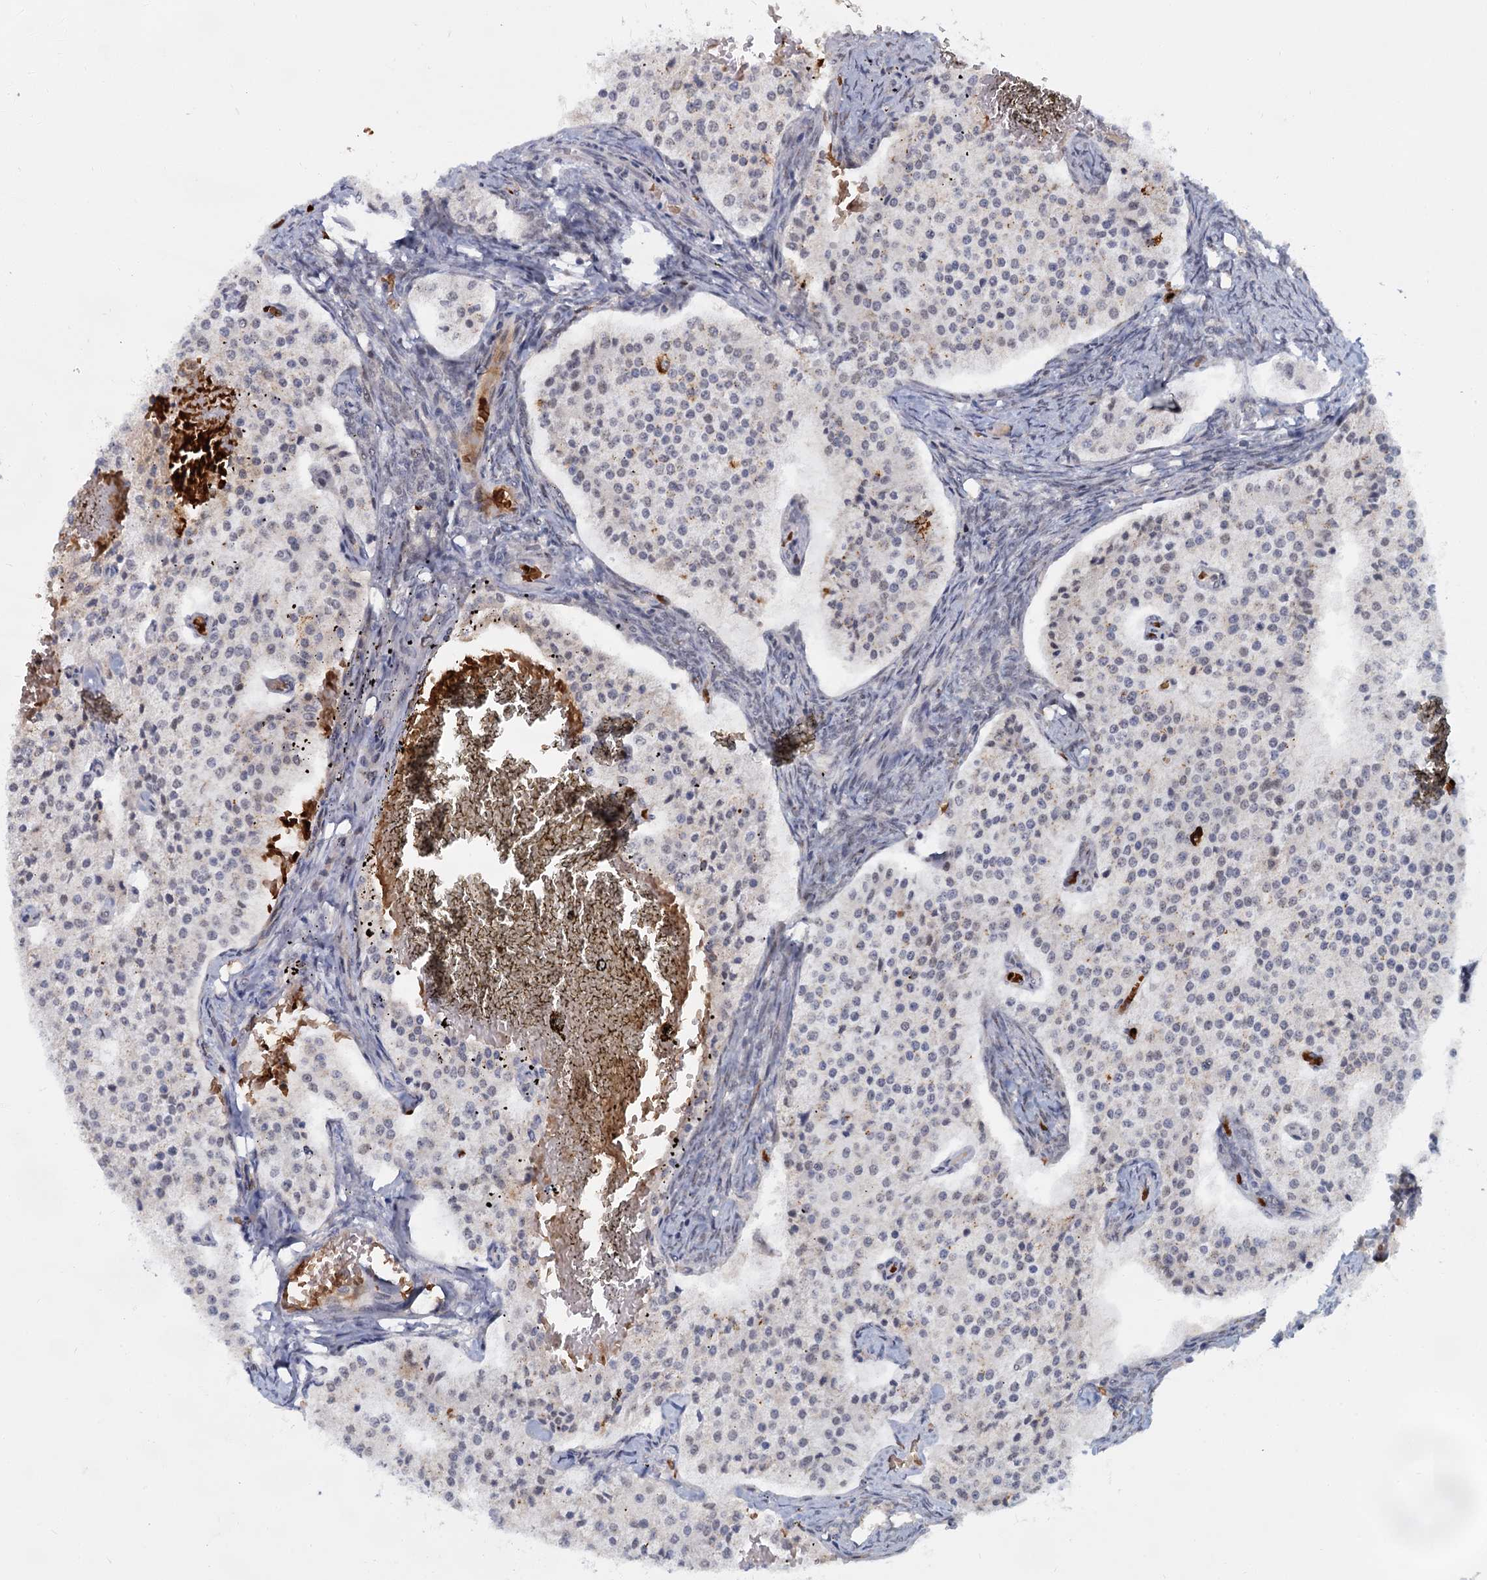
{"staining": {"intensity": "negative", "quantity": "none", "location": "none"}, "tissue": "carcinoid", "cell_type": "Tumor cells", "image_type": "cancer", "snomed": [{"axis": "morphology", "description": "Carcinoid, malignant, NOS"}, {"axis": "topography", "description": "Colon"}], "caption": "A high-resolution photomicrograph shows IHC staining of malignant carcinoid, which demonstrates no significant positivity in tumor cells.", "gene": "RPRD1A", "patient": {"sex": "female", "age": 52}}